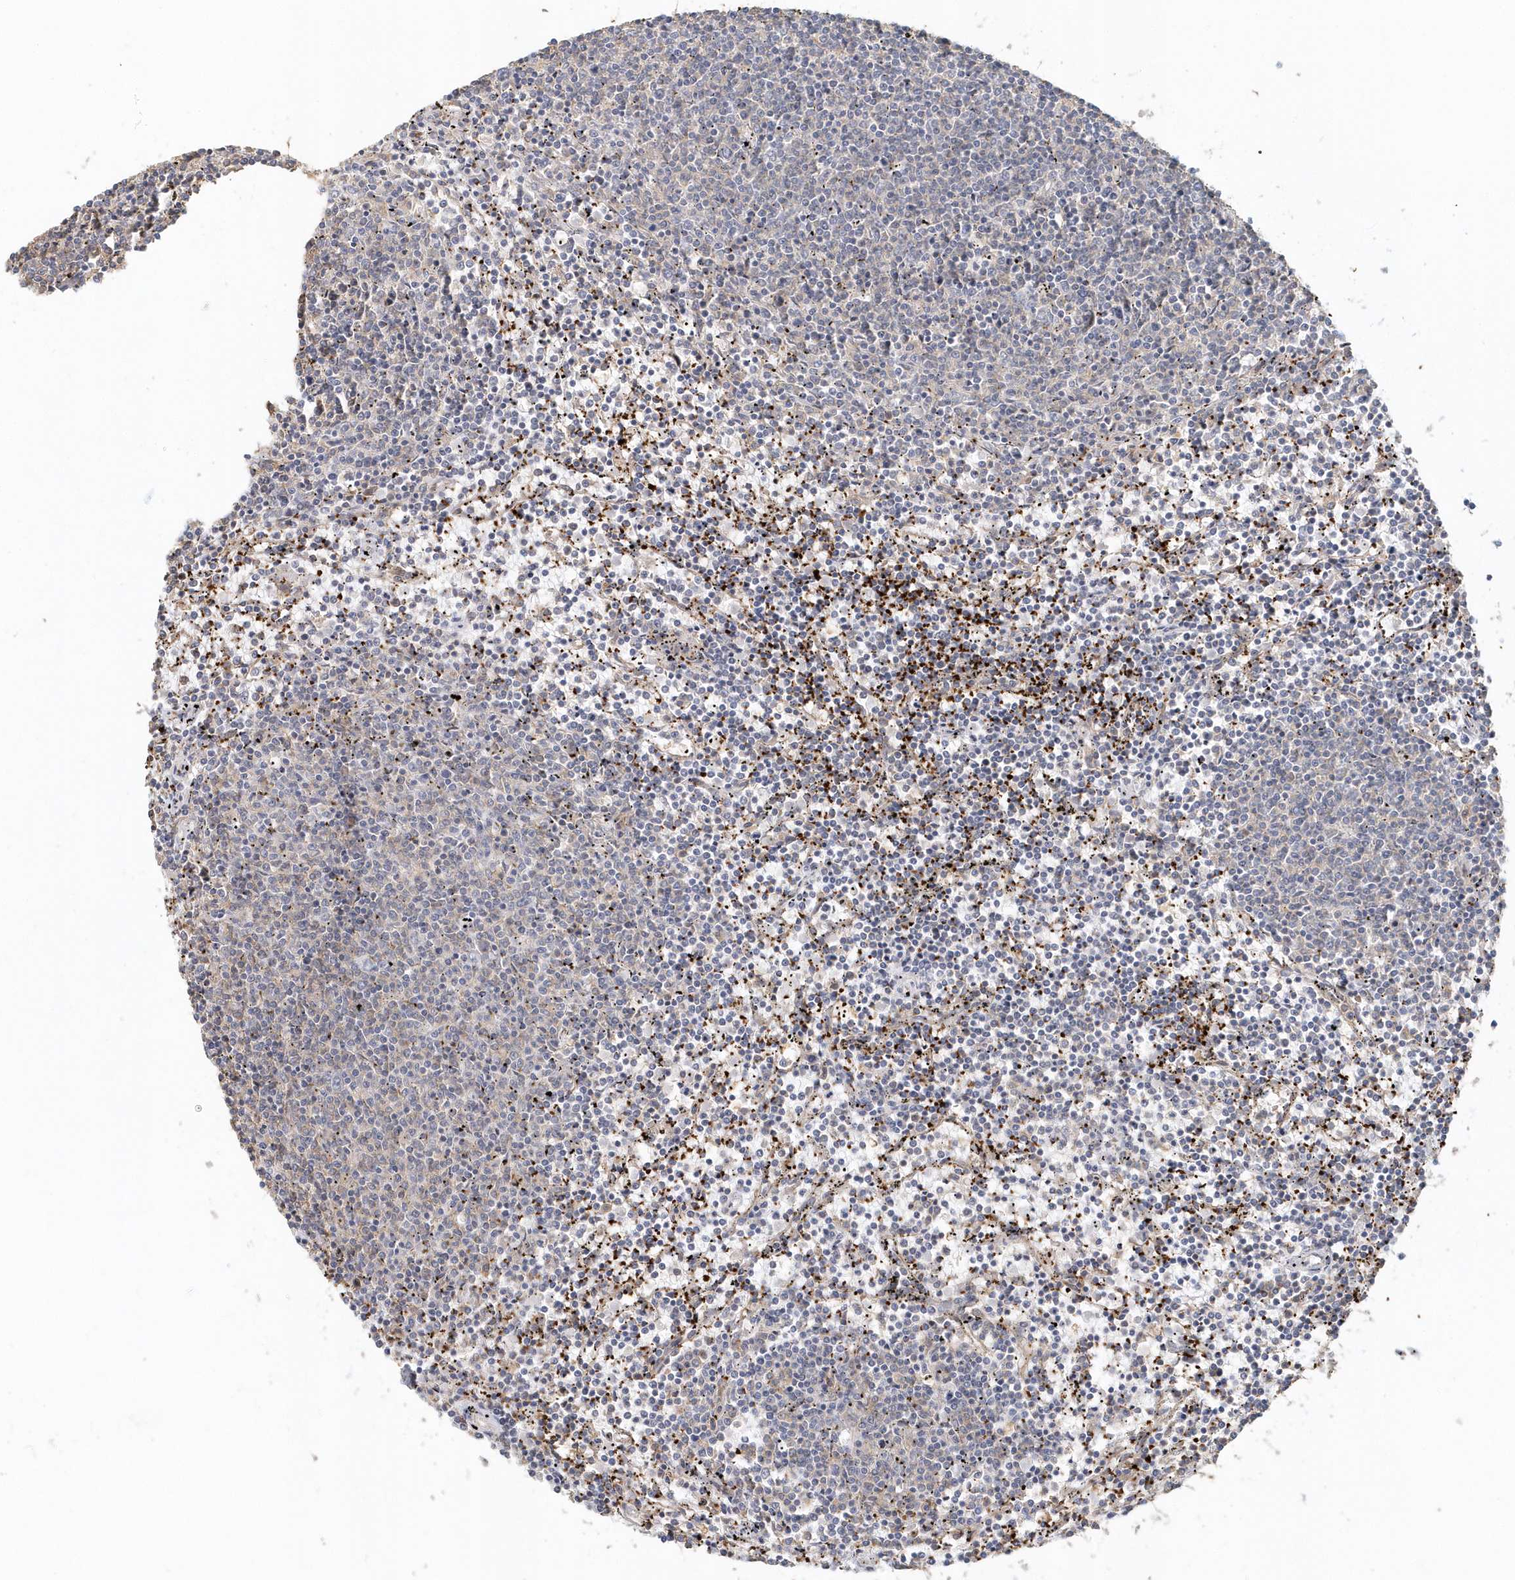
{"staining": {"intensity": "negative", "quantity": "none", "location": "none"}, "tissue": "lymphoma", "cell_type": "Tumor cells", "image_type": "cancer", "snomed": [{"axis": "morphology", "description": "Malignant lymphoma, non-Hodgkin's type, Low grade"}, {"axis": "topography", "description": "Spleen"}], "caption": "There is no significant expression in tumor cells of low-grade malignant lymphoma, non-Hodgkin's type.", "gene": "MMRN1", "patient": {"sex": "female", "age": 50}}